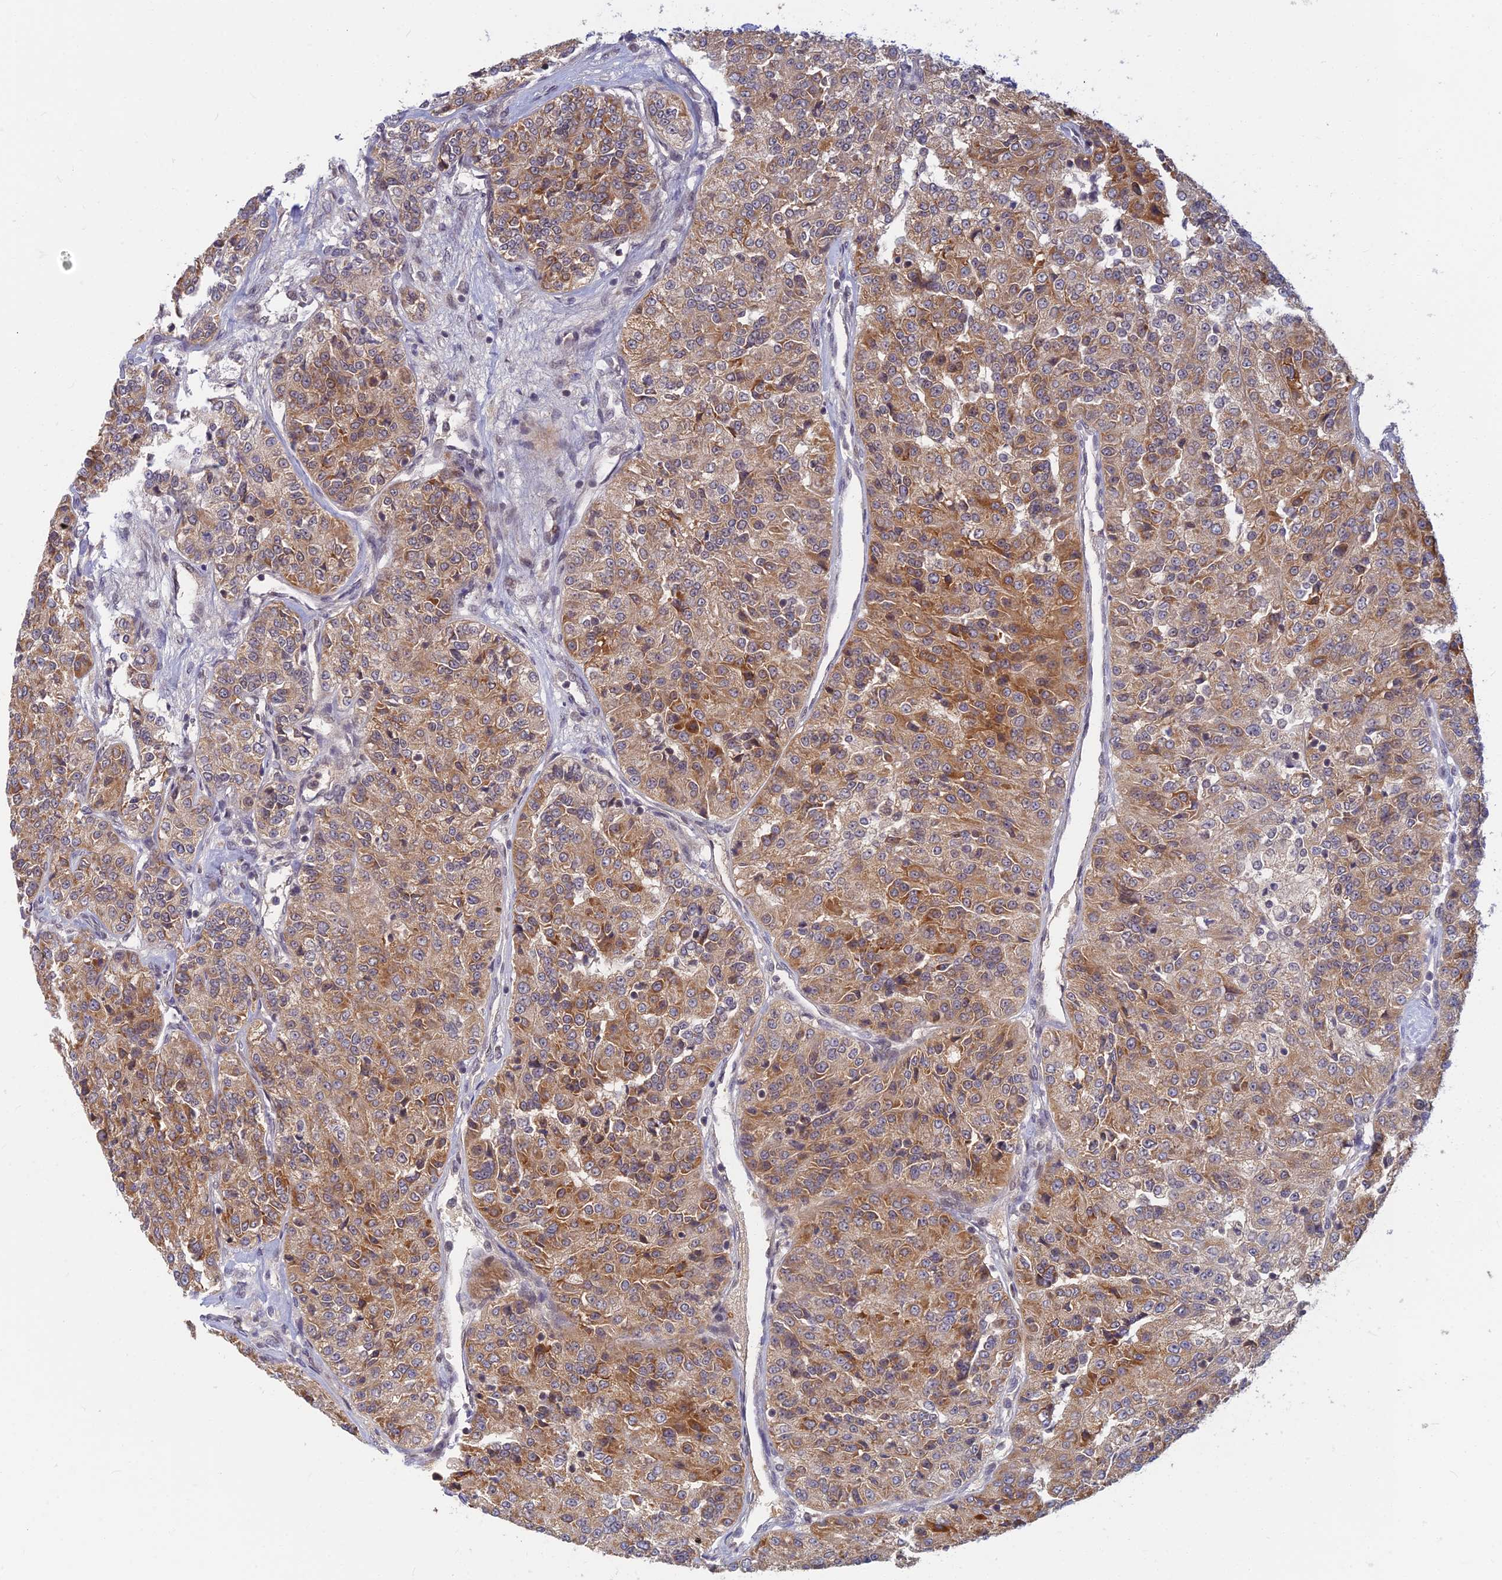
{"staining": {"intensity": "moderate", "quantity": ">75%", "location": "cytoplasmic/membranous"}, "tissue": "renal cancer", "cell_type": "Tumor cells", "image_type": "cancer", "snomed": [{"axis": "morphology", "description": "Adenocarcinoma, NOS"}, {"axis": "topography", "description": "Kidney"}], "caption": "A brown stain highlights moderate cytoplasmic/membranous staining of a protein in renal cancer tumor cells. The staining is performed using DAB brown chromogen to label protein expression. The nuclei are counter-stained blue using hematoxylin.", "gene": "TCEA2", "patient": {"sex": "female", "age": 63}}